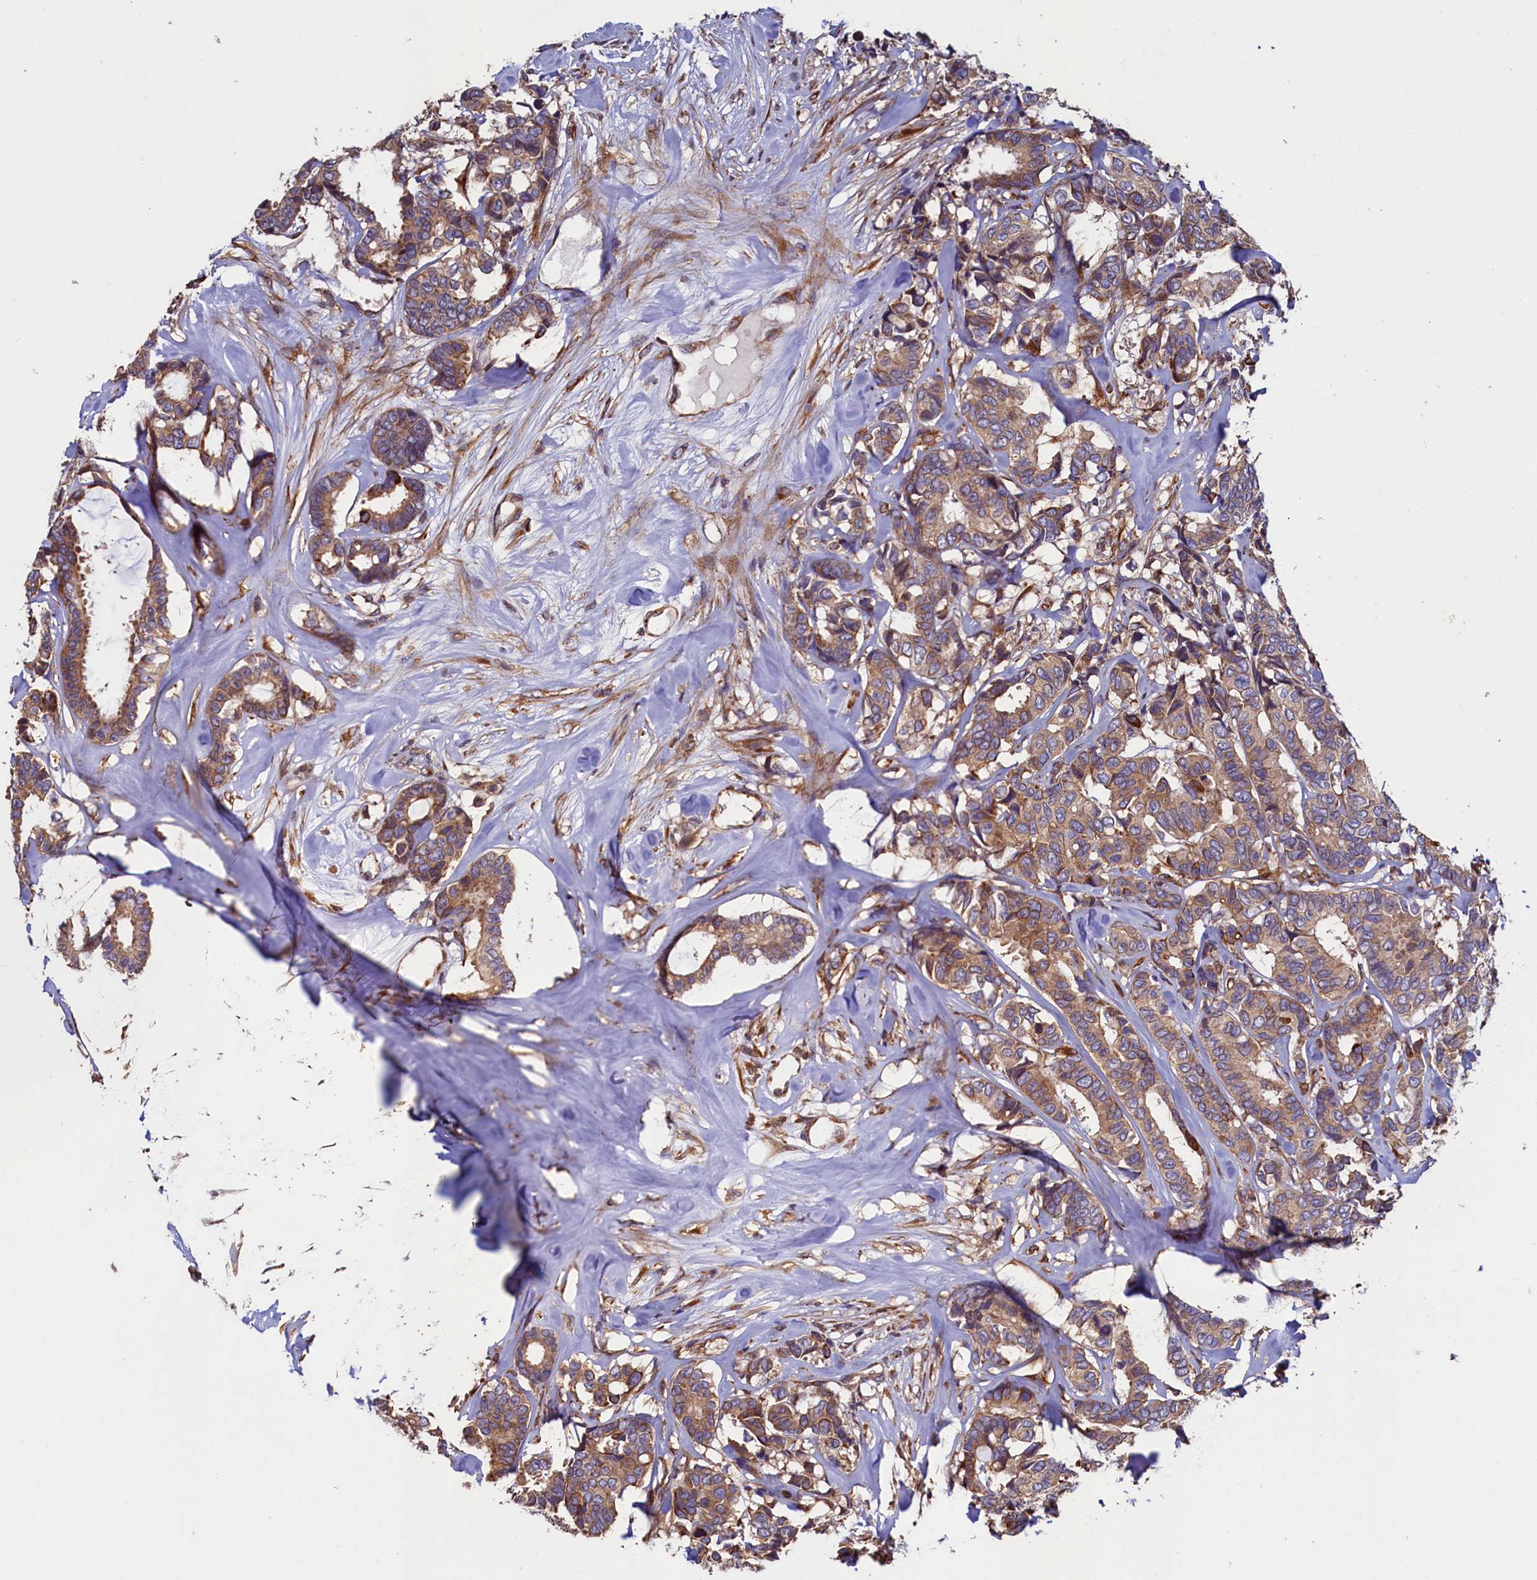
{"staining": {"intensity": "moderate", "quantity": ">75%", "location": "cytoplasmic/membranous"}, "tissue": "breast cancer", "cell_type": "Tumor cells", "image_type": "cancer", "snomed": [{"axis": "morphology", "description": "Duct carcinoma"}, {"axis": "topography", "description": "Breast"}], "caption": "A brown stain shows moderate cytoplasmic/membranous staining of a protein in infiltrating ductal carcinoma (breast) tumor cells.", "gene": "ATXN2L", "patient": {"sex": "female", "age": 87}}